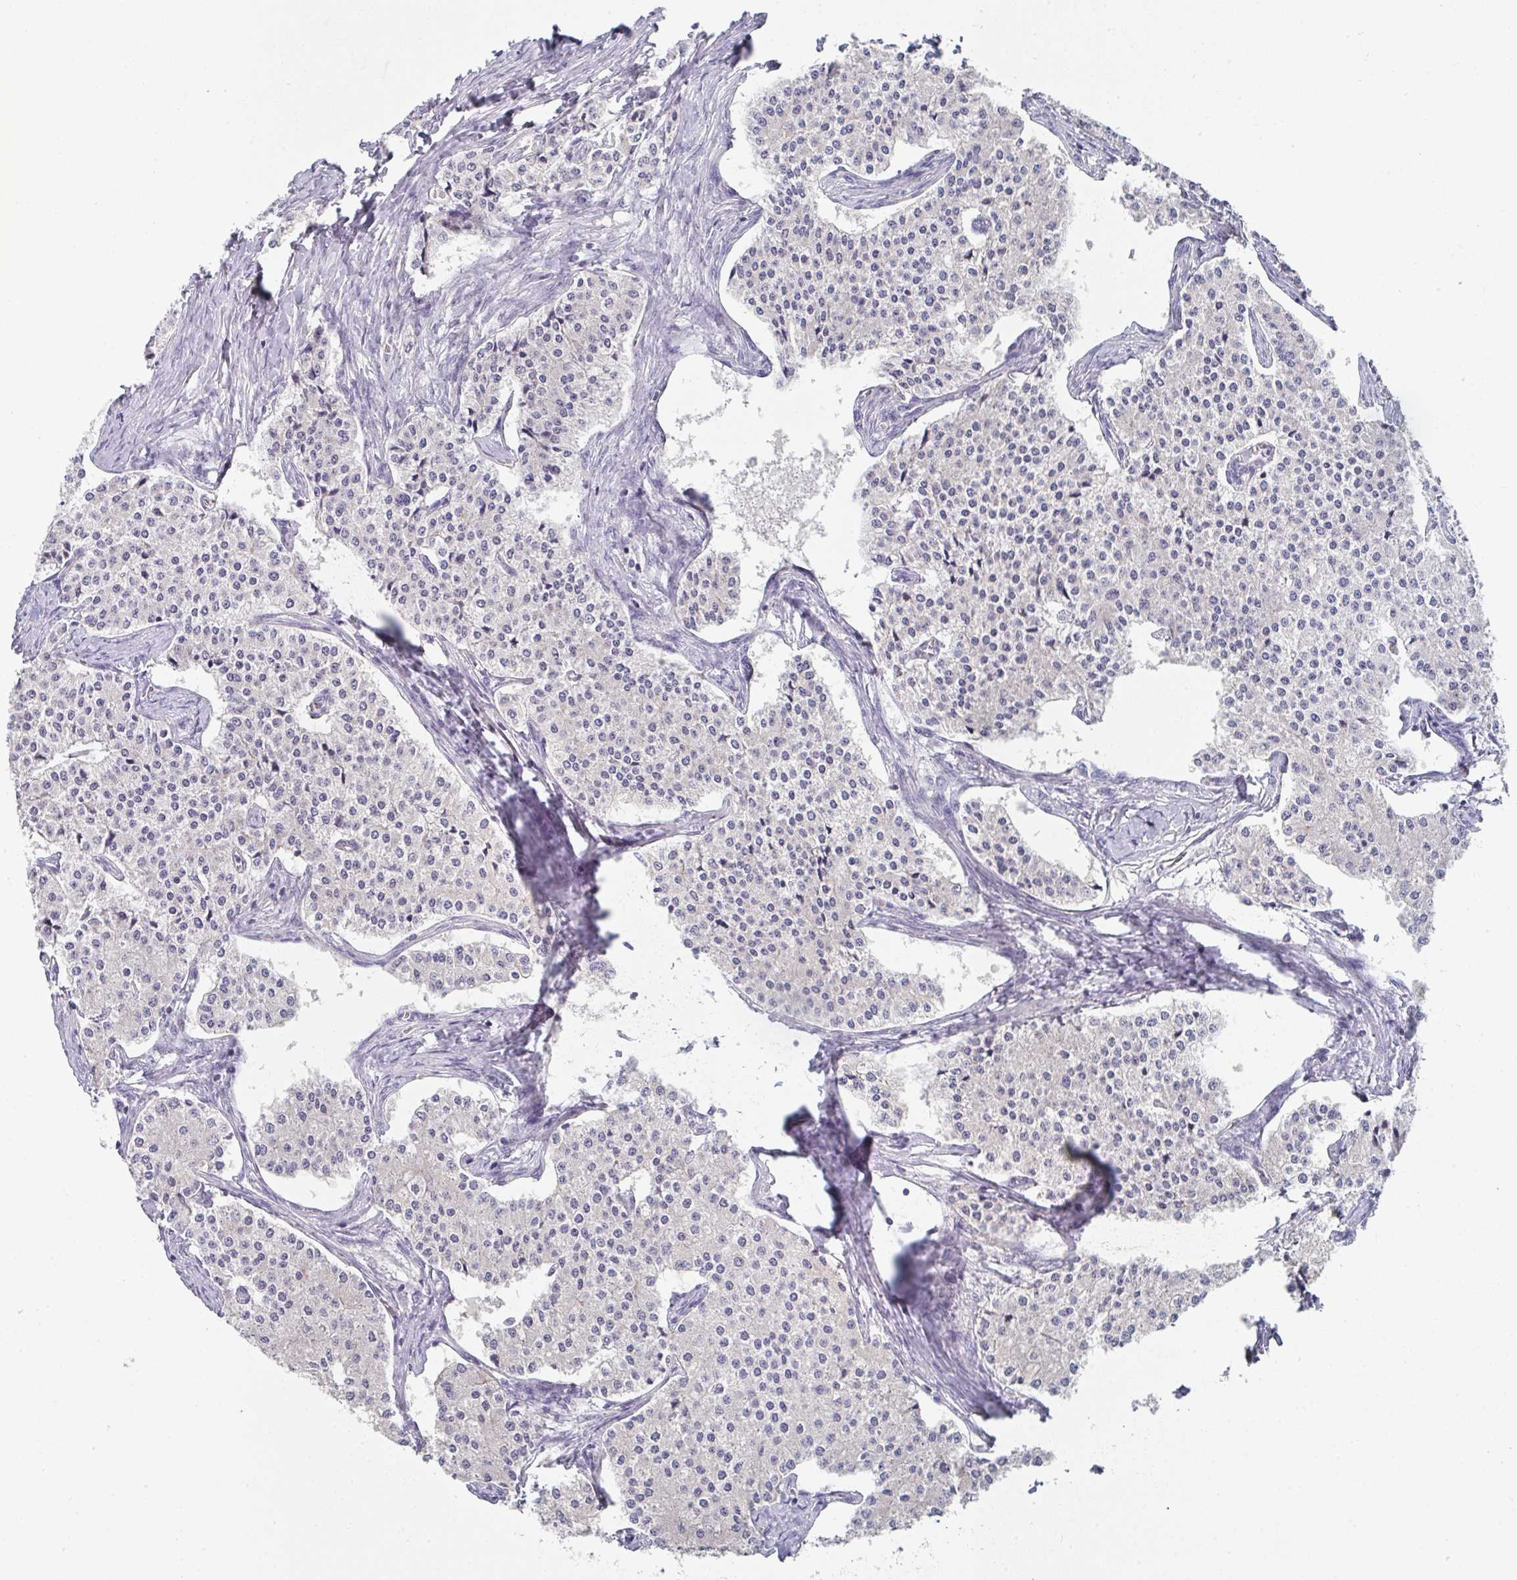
{"staining": {"intensity": "negative", "quantity": "none", "location": "none"}, "tissue": "carcinoid", "cell_type": "Tumor cells", "image_type": "cancer", "snomed": [{"axis": "morphology", "description": "Carcinoid, malignant, NOS"}, {"axis": "topography", "description": "Colon"}], "caption": "An IHC image of carcinoid is shown. There is no staining in tumor cells of carcinoid.", "gene": "CHMP5", "patient": {"sex": "female", "age": 52}}